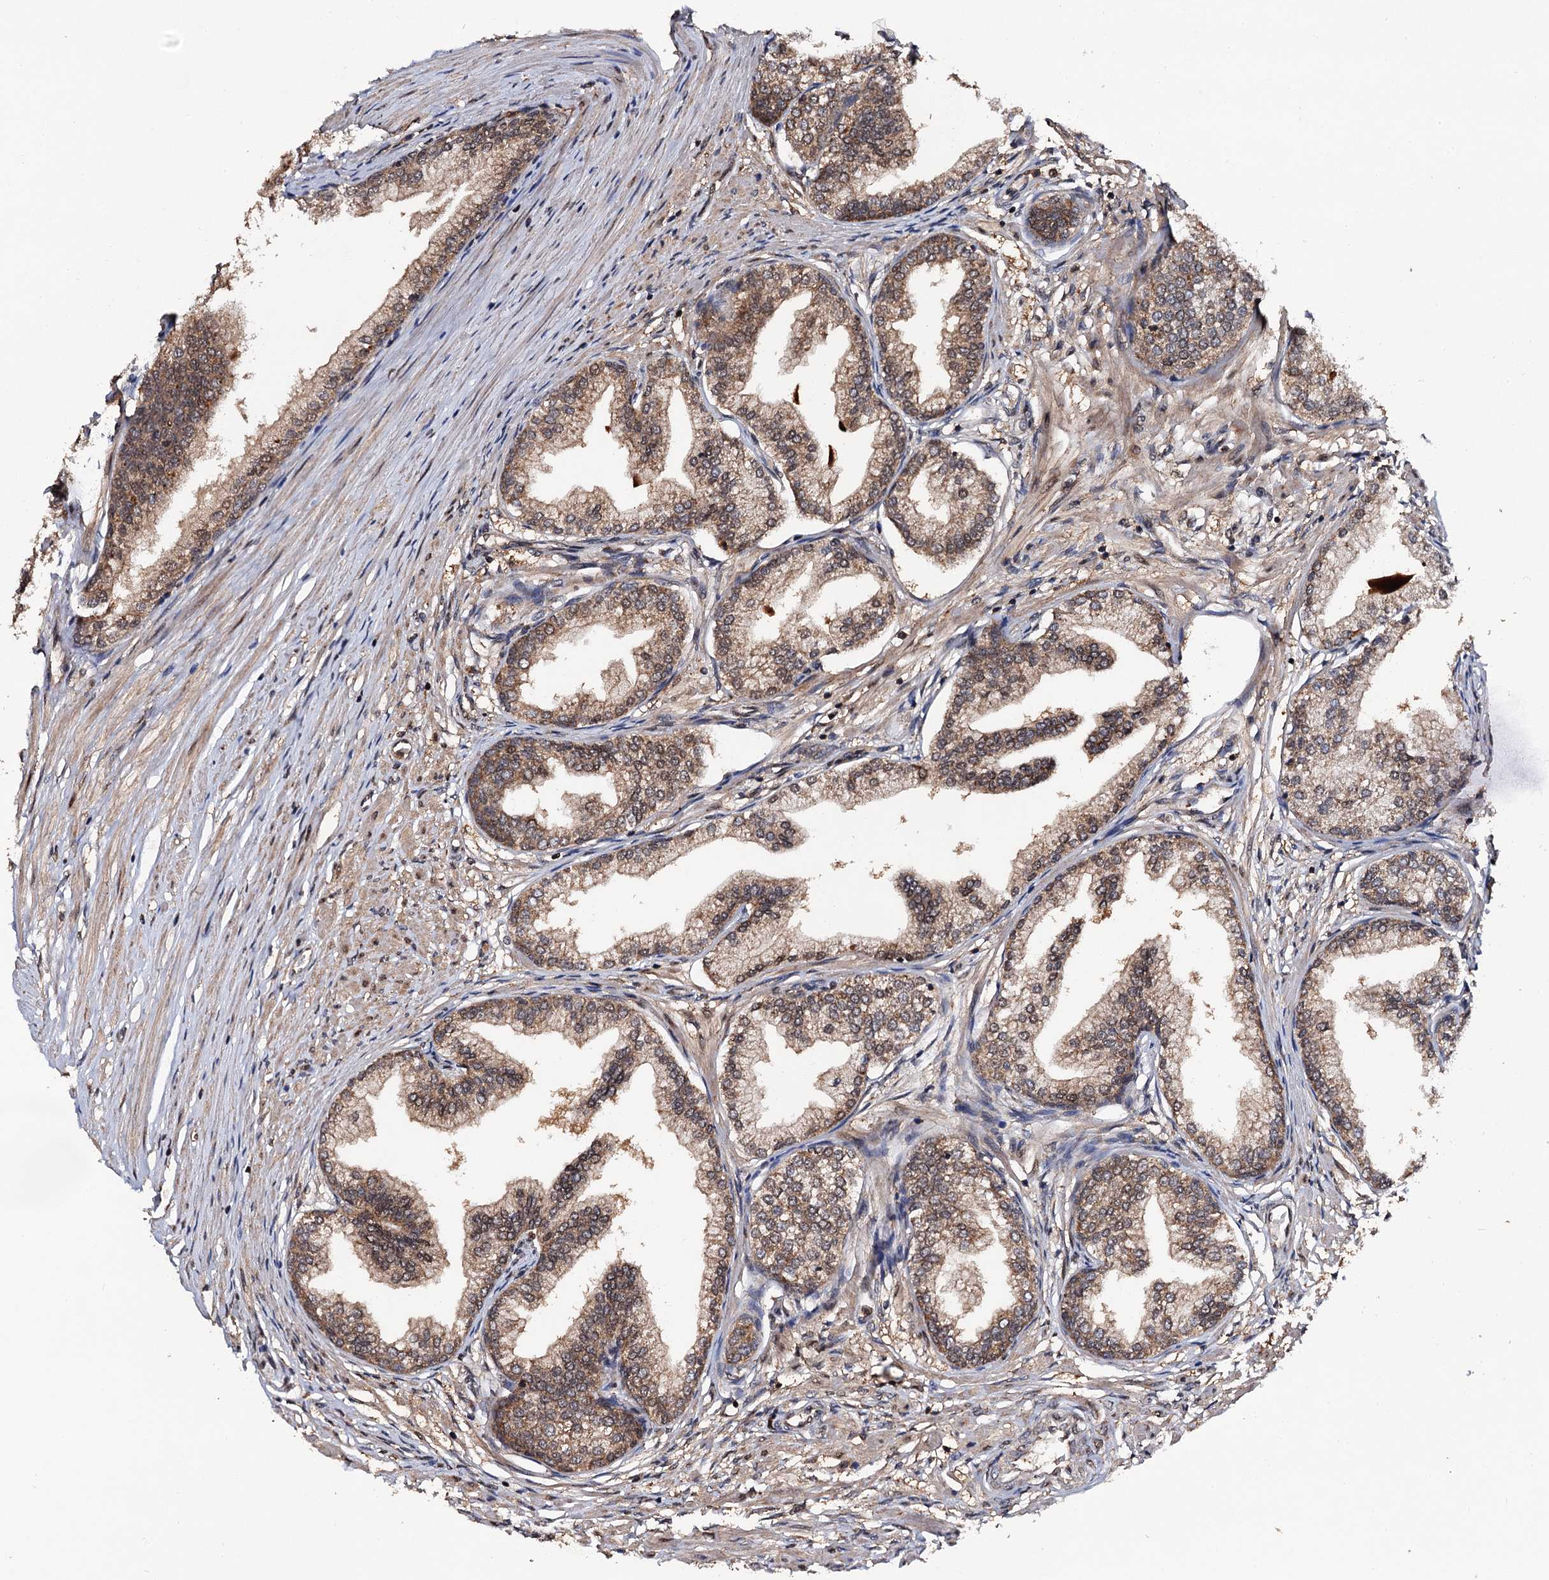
{"staining": {"intensity": "moderate", "quantity": ">75%", "location": "cytoplasmic/membranous"}, "tissue": "prostate", "cell_type": "Glandular cells", "image_type": "normal", "snomed": [{"axis": "morphology", "description": "Normal tissue, NOS"}, {"axis": "morphology", "description": "Urothelial carcinoma, Low grade"}, {"axis": "topography", "description": "Urinary bladder"}, {"axis": "topography", "description": "Prostate"}], "caption": "DAB immunohistochemical staining of normal prostate reveals moderate cytoplasmic/membranous protein staining in about >75% of glandular cells. The protein of interest is stained brown, and the nuclei are stained in blue (DAB IHC with brightfield microscopy, high magnification).", "gene": "MIER2", "patient": {"sex": "male", "age": 60}}